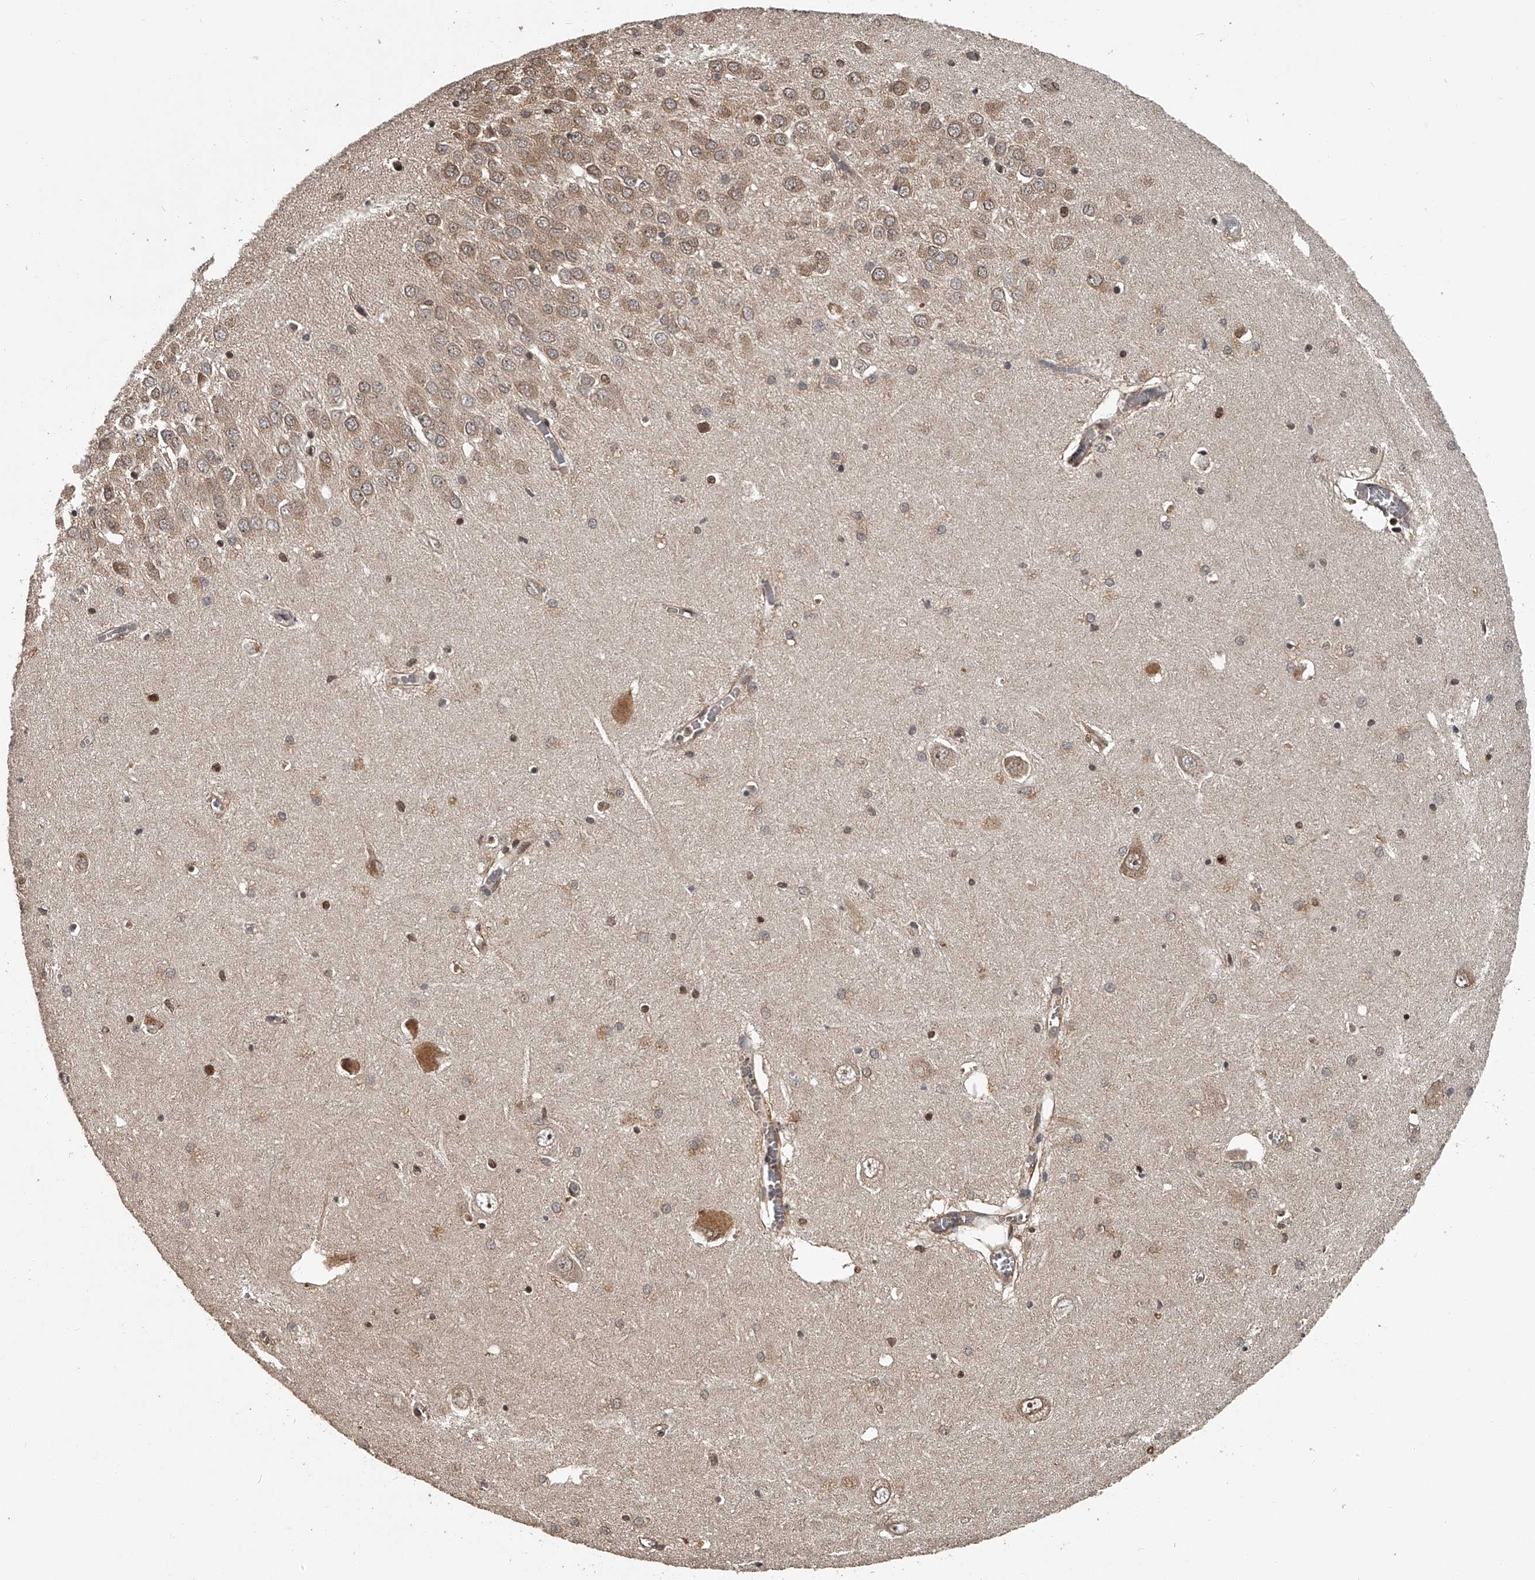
{"staining": {"intensity": "moderate", "quantity": "25%-75%", "location": "cytoplasmic/membranous,nuclear"}, "tissue": "hippocampus", "cell_type": "Glial cells", "image_type": "normal", "snomed": [{"axis": "morphology", "description": "Normal tissue, NOS"}, {"axis": "topography", "description": "Hippocampus"}], "caption": "Moderate cytoplasmic/membranous,nuclear expression is appreciated in about 25%-75% of glial cells in benign hippocampus.", "gene": "PLEKHG1", "patient": {"sex": "male", "age": 70}}